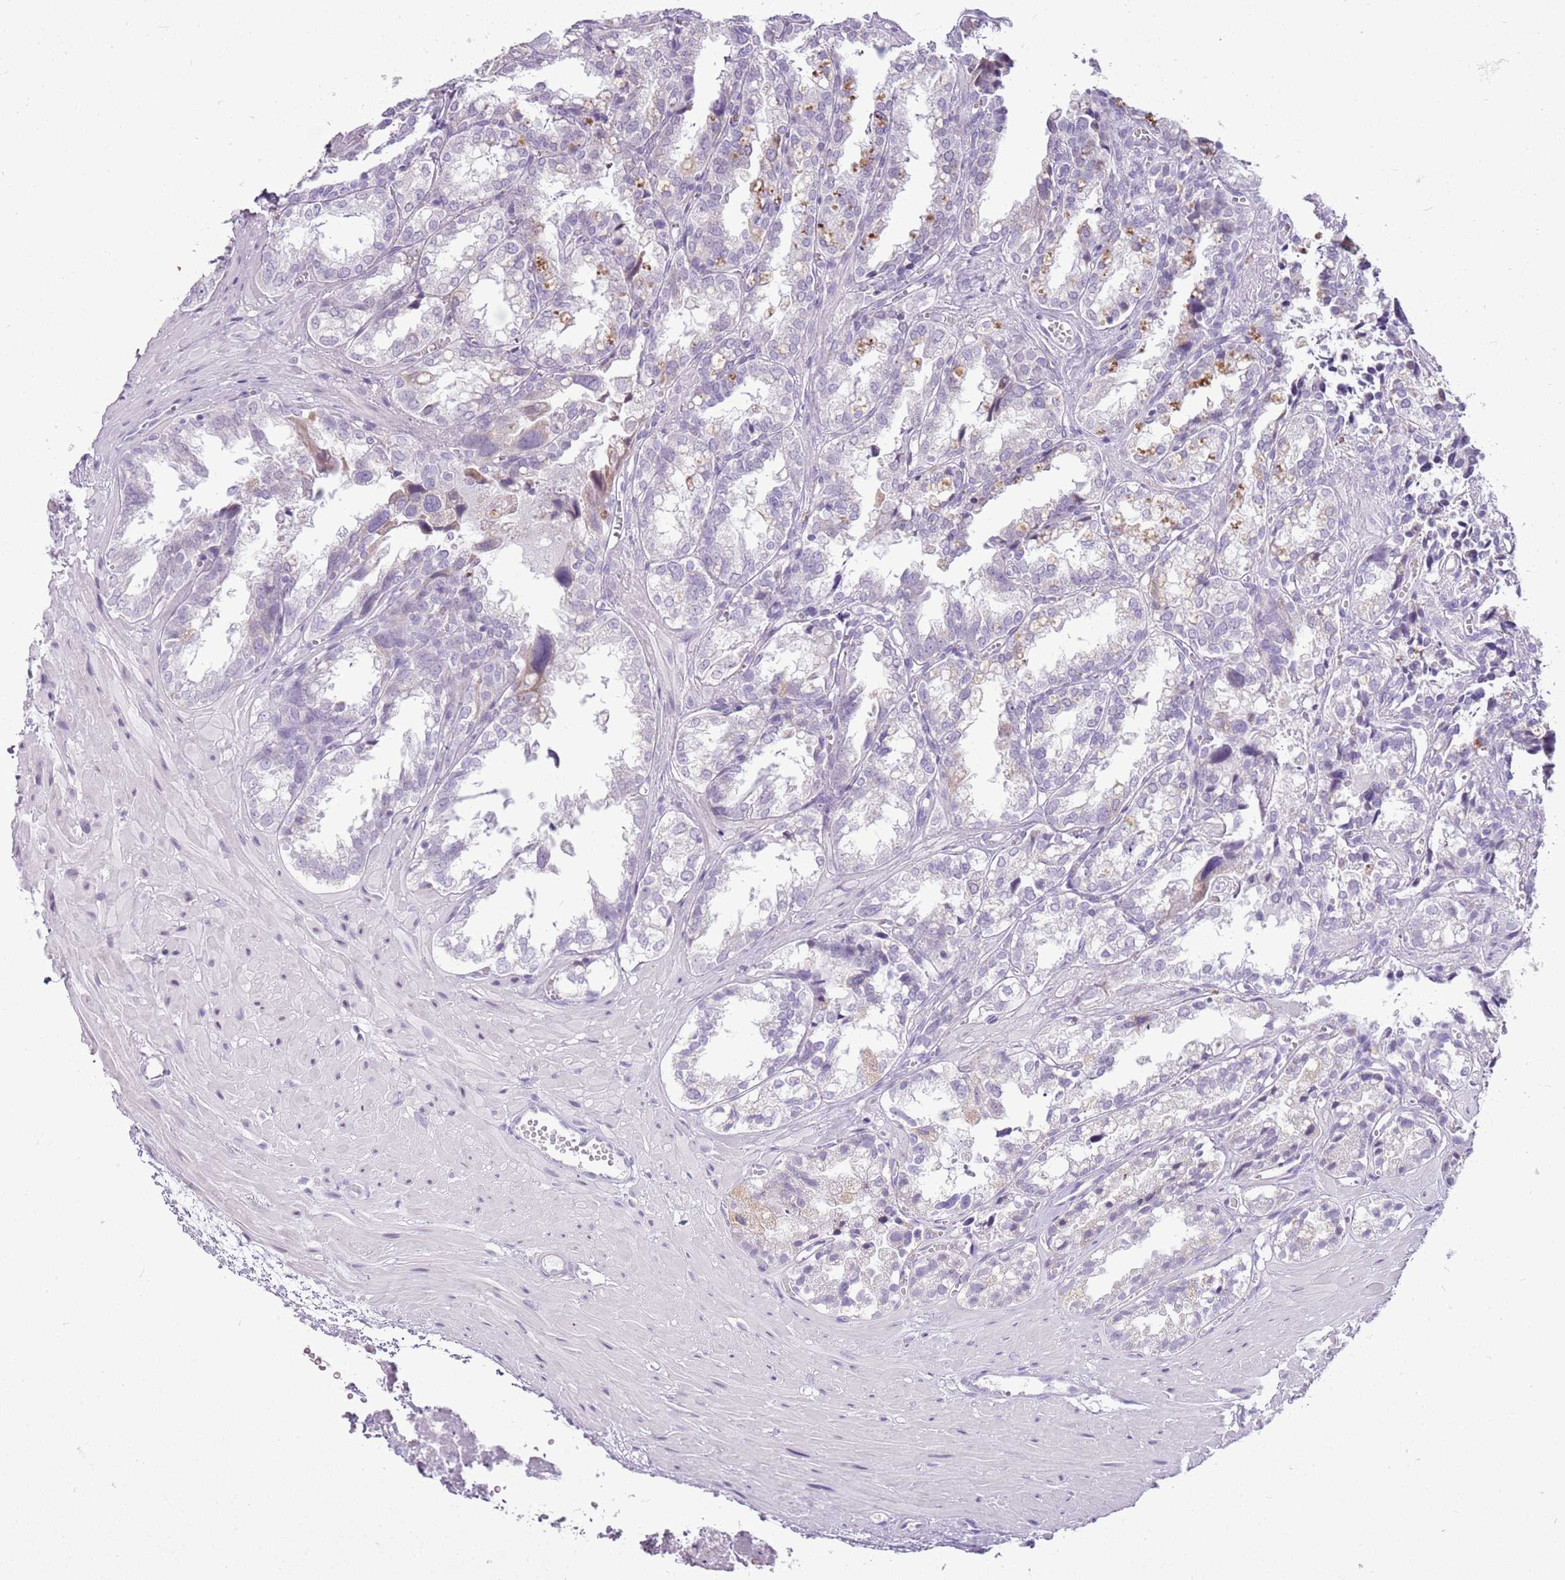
{"staining": {"intensity": "negative", "quantity": "none", "location": "none"}, "tissue": "seminal vesicle", "cell_type": "Glandular cells", "image_type": "normal", "snomed": [{"axis": "morphology", "description": "Normal tissue, NOS"}, {"axis": "topography", "description": "Prostate"}, {"axis": "topography", "description": "Seminal veicle"}], "caption": "The image displays no significant staining in glandular cells of seminal vesicle.", "gene": "RPL3L", "patient": {"sex": "male", "age": 51}}